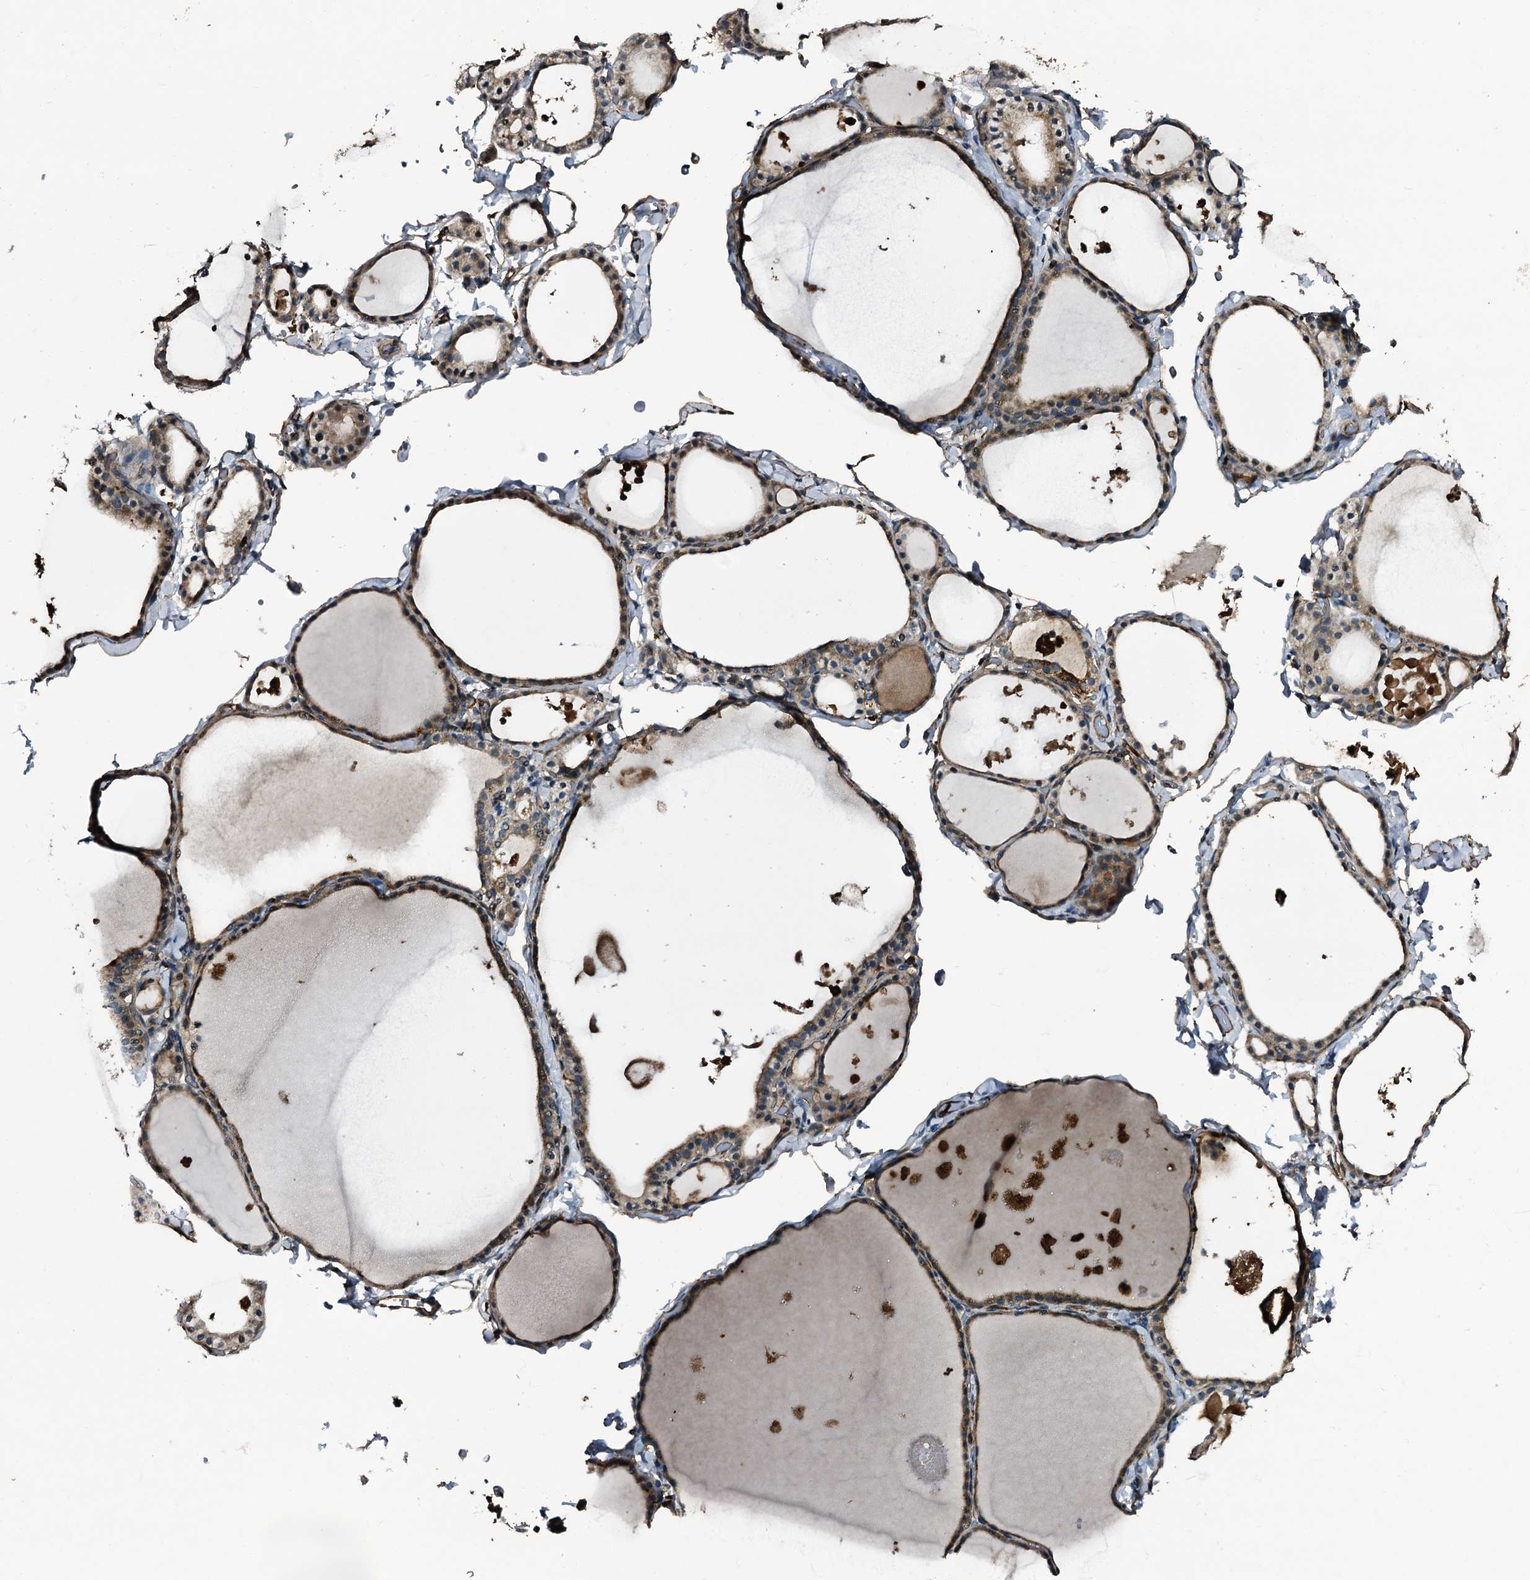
{"staining": {"intensity": "moderate", "quantity": "25%-75%", "location": "cytoplasmic/membranous"}, "tissue": "thyroid gland", "cell_type": "Glandular cells", "image_type": "normal", "snomed": [{"axis": "morphology", "description": "Normal tissue, NOS"}, {"axis": "topography", "description": "Thyroid gland"}], "caption": "An IHC image of unremarkable tissue is shown. Protein staining in brown highlights moderate cytoplasmic/membranous positivity in thyroid gland within glandular cells.", "gene": "TPGS2", "patient": {"sex": "male", "age": 56}}